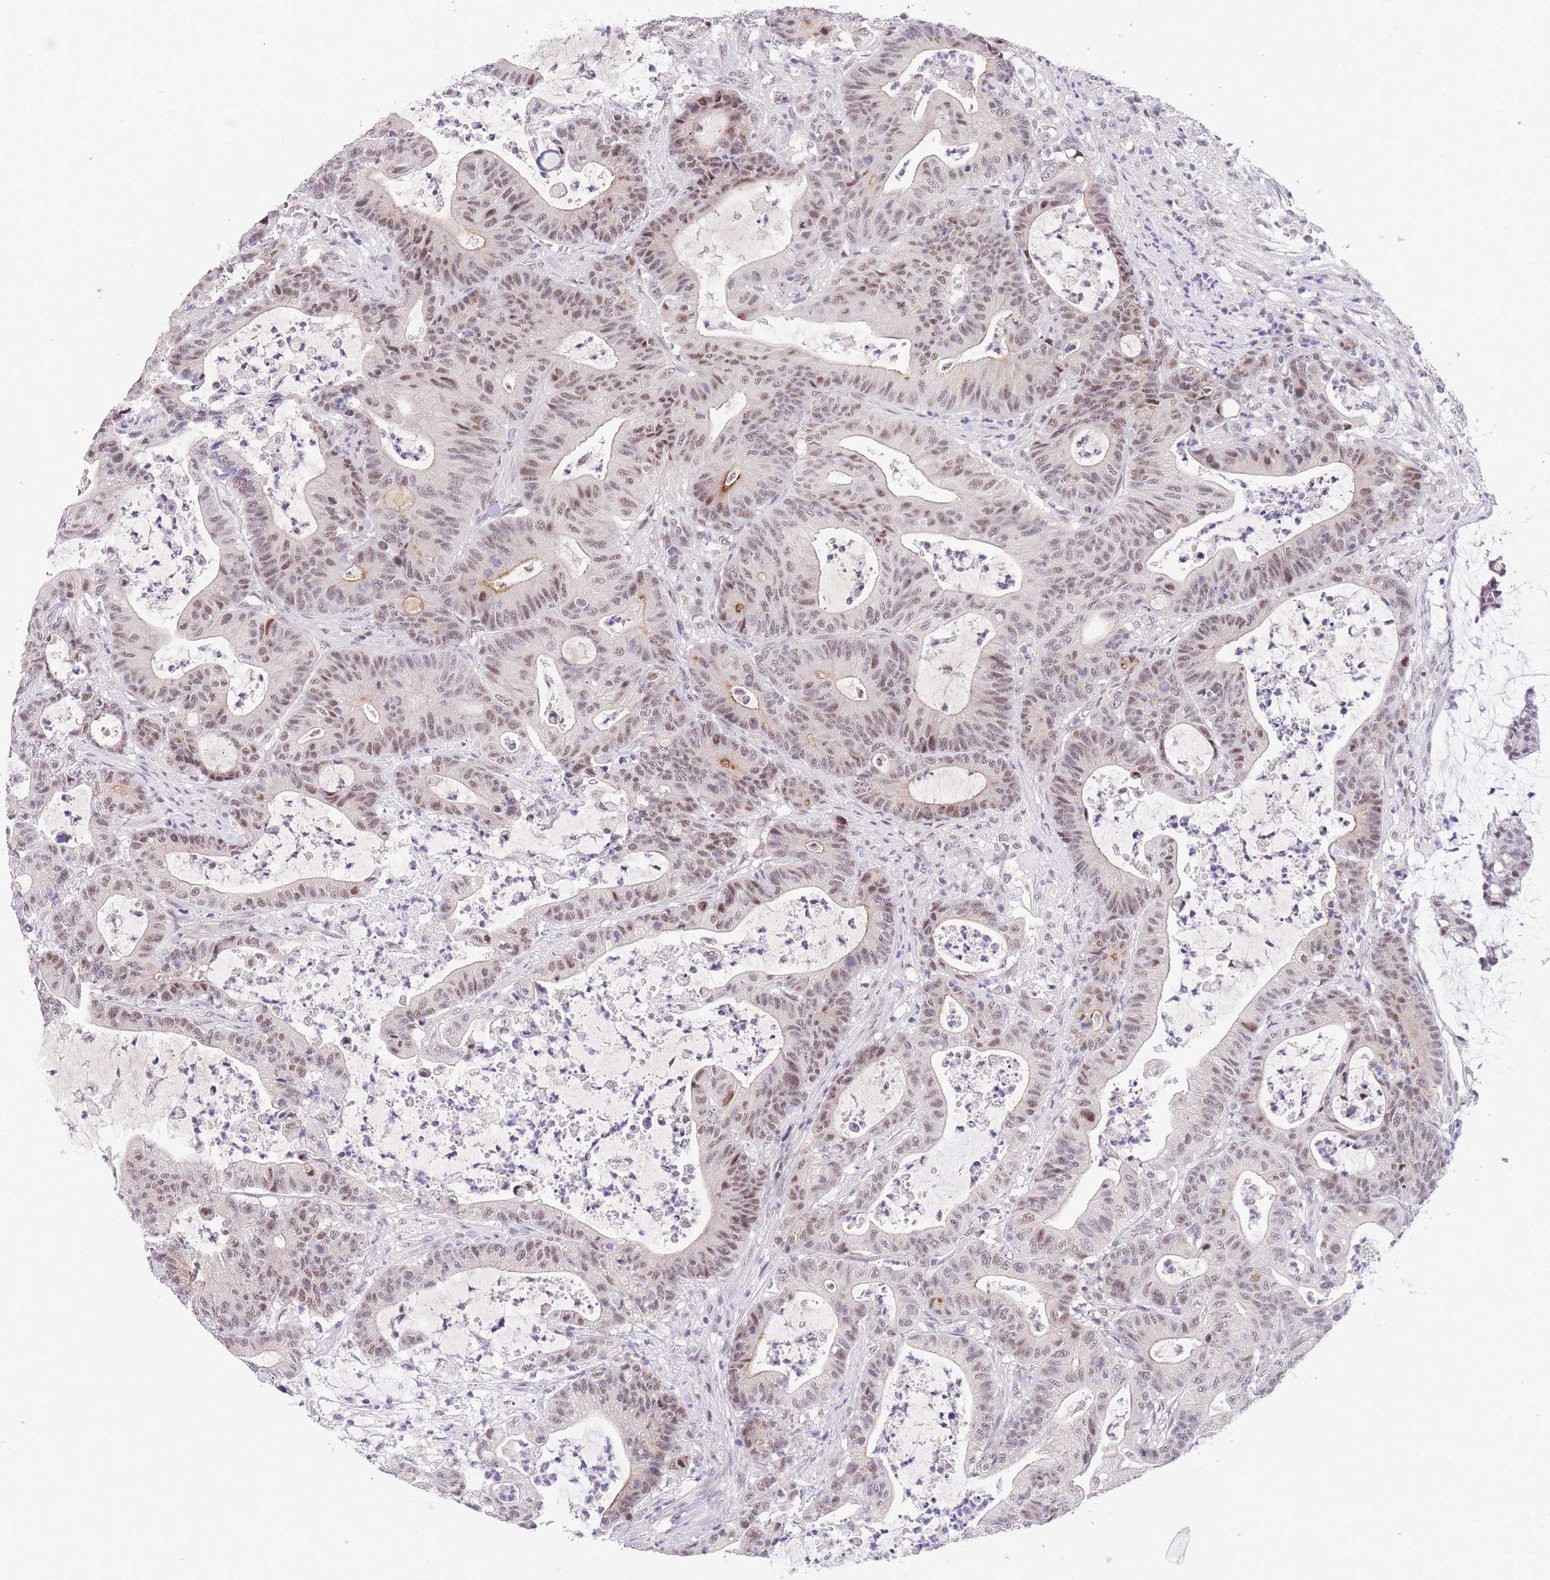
{"staining": {"intensity": "weak", "quantity": ">75%", "location": "nuclear"}, "tissue": "colorectal cancer", "cell_type": "Tumor cells", "image_type": "cancer", "snomed": [{"axis": "morphology", "description": "Adenocarcinoma, NOS"}, {"axis": "topography", "description": "Colon"}], "caption": "Immunohistochemistry of colorectal cancer exhibits low levels of weak nuclear staining in approximately >75% of tumor cells.", "gene": "SLC35F2", "patient": {"sex": "female", "age": 84}}